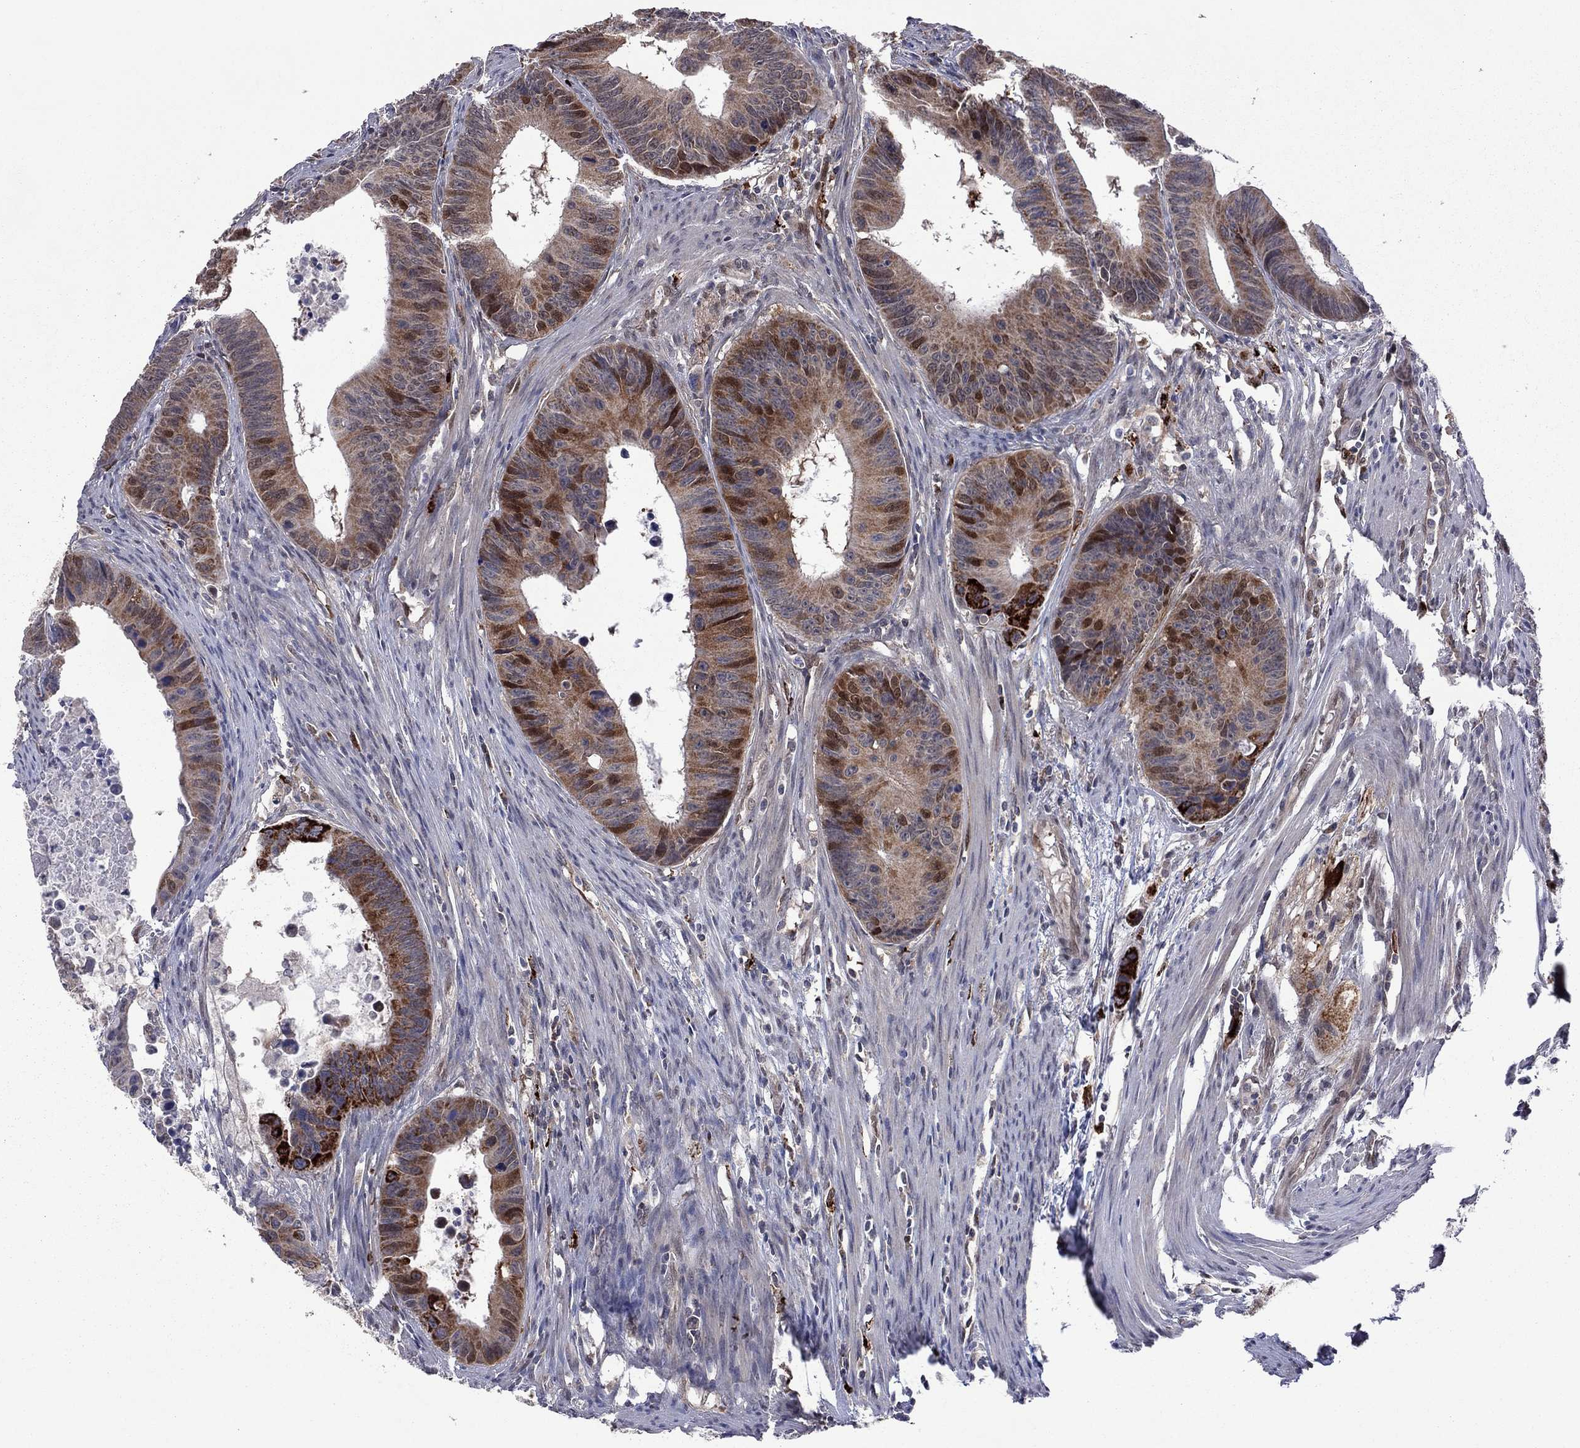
{"staining": {"intensity": "strong", "quantity": "<25%", "location": "cytoplasmic/membranous"}, "tissue": "colorectal cancer", "cell_type": "Tumor cells", "image_type": "cancer", "snomed": [{"axis": "morphology", "description": "Adenocarcinoma, NOS"}, {"axis": "topography", "description": "Colon"}], "caption": "Strong cytoplasmic/membranous staining is seen in approximately <25% of tumor cells in colorectal adenocarcinoma.", "gene": "GPAA1", "patient": {"sex": "female", "age": 87}}